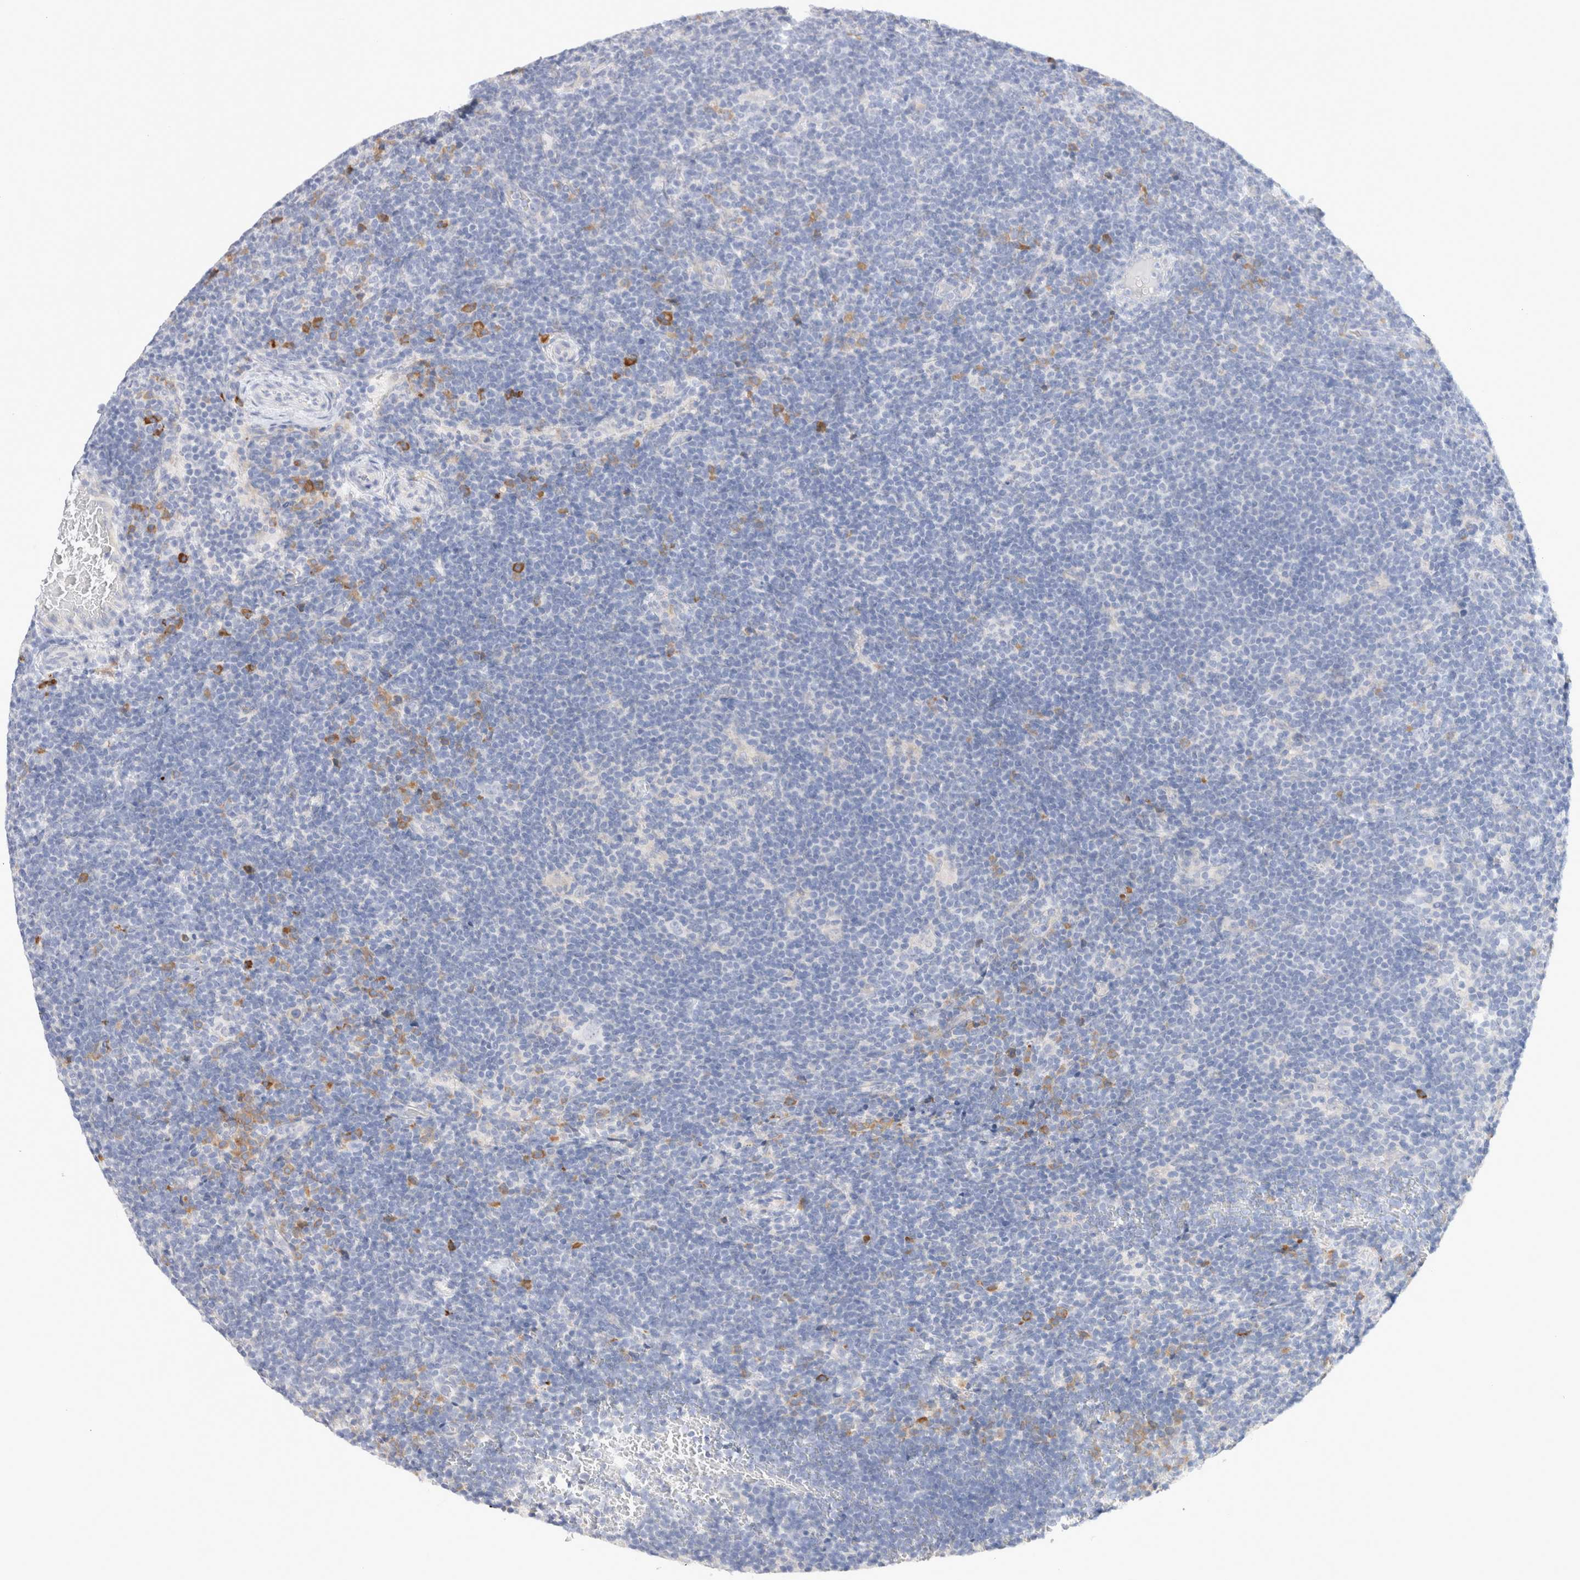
{"staining": {"intensity": "negative", "quantity": "none", "location": "none"}, "tissue": "lymphoma", "cell_type": "Tumor cells", "image_type": "cancer", "snomed": [{"axis": "morphology", "description": "Hodgkin's disease, NOS"}, {"axis": "topography", "description": "Lymph node"}], "caption": "Tumor cells show no significant staining in Hodgkin's disease. (Brightfield microscopy of DAB (3,3'-diaminobenzidine) immunohistochemistry at high magnification).", "gene": "GADD45G", "patient": {"sex": "female", "age": 57}}